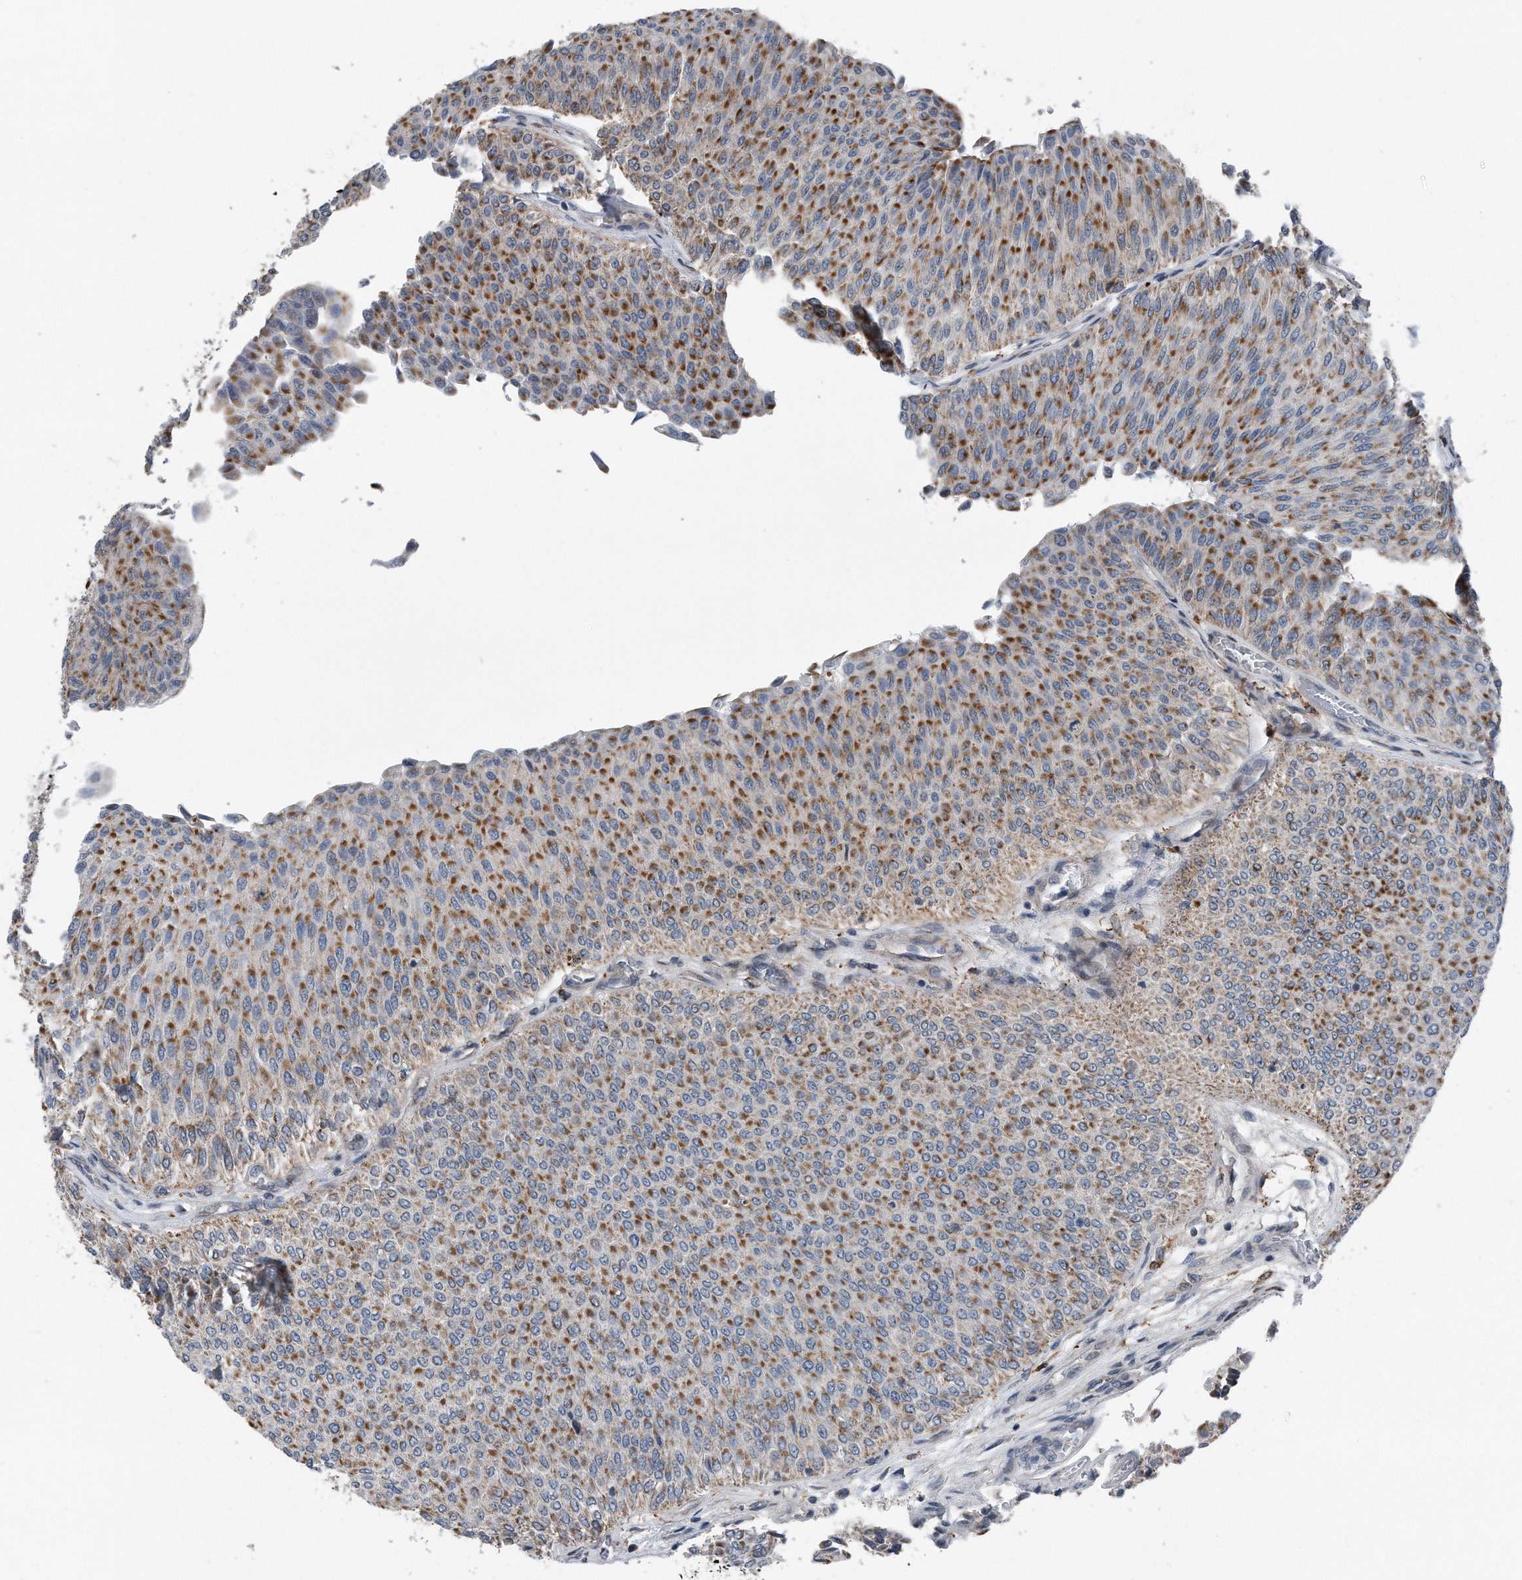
{"staining": {"intensity": "moderate", "quantity": ">75%", "location": "cytoplasmic/membranous"}, "tissue": "urothelial cancer", "cell_type": "Tumor cells", "image_type": "cancer", "snomed": [{"axis": "morphology", "description": "Urothelial carcinoma, Low grade"}, {"axis": "topography", "description": "Urinary bladder"}], "caption": "IHC micrograph of human urothelial cancer stained for a protein (brown), which demonstrates medium levels of moderate cytoplasmic/membranous staining in approximately >75% of tumor cells.", "gene": "DST", "patient": {"sex": "male", "age": 78}}